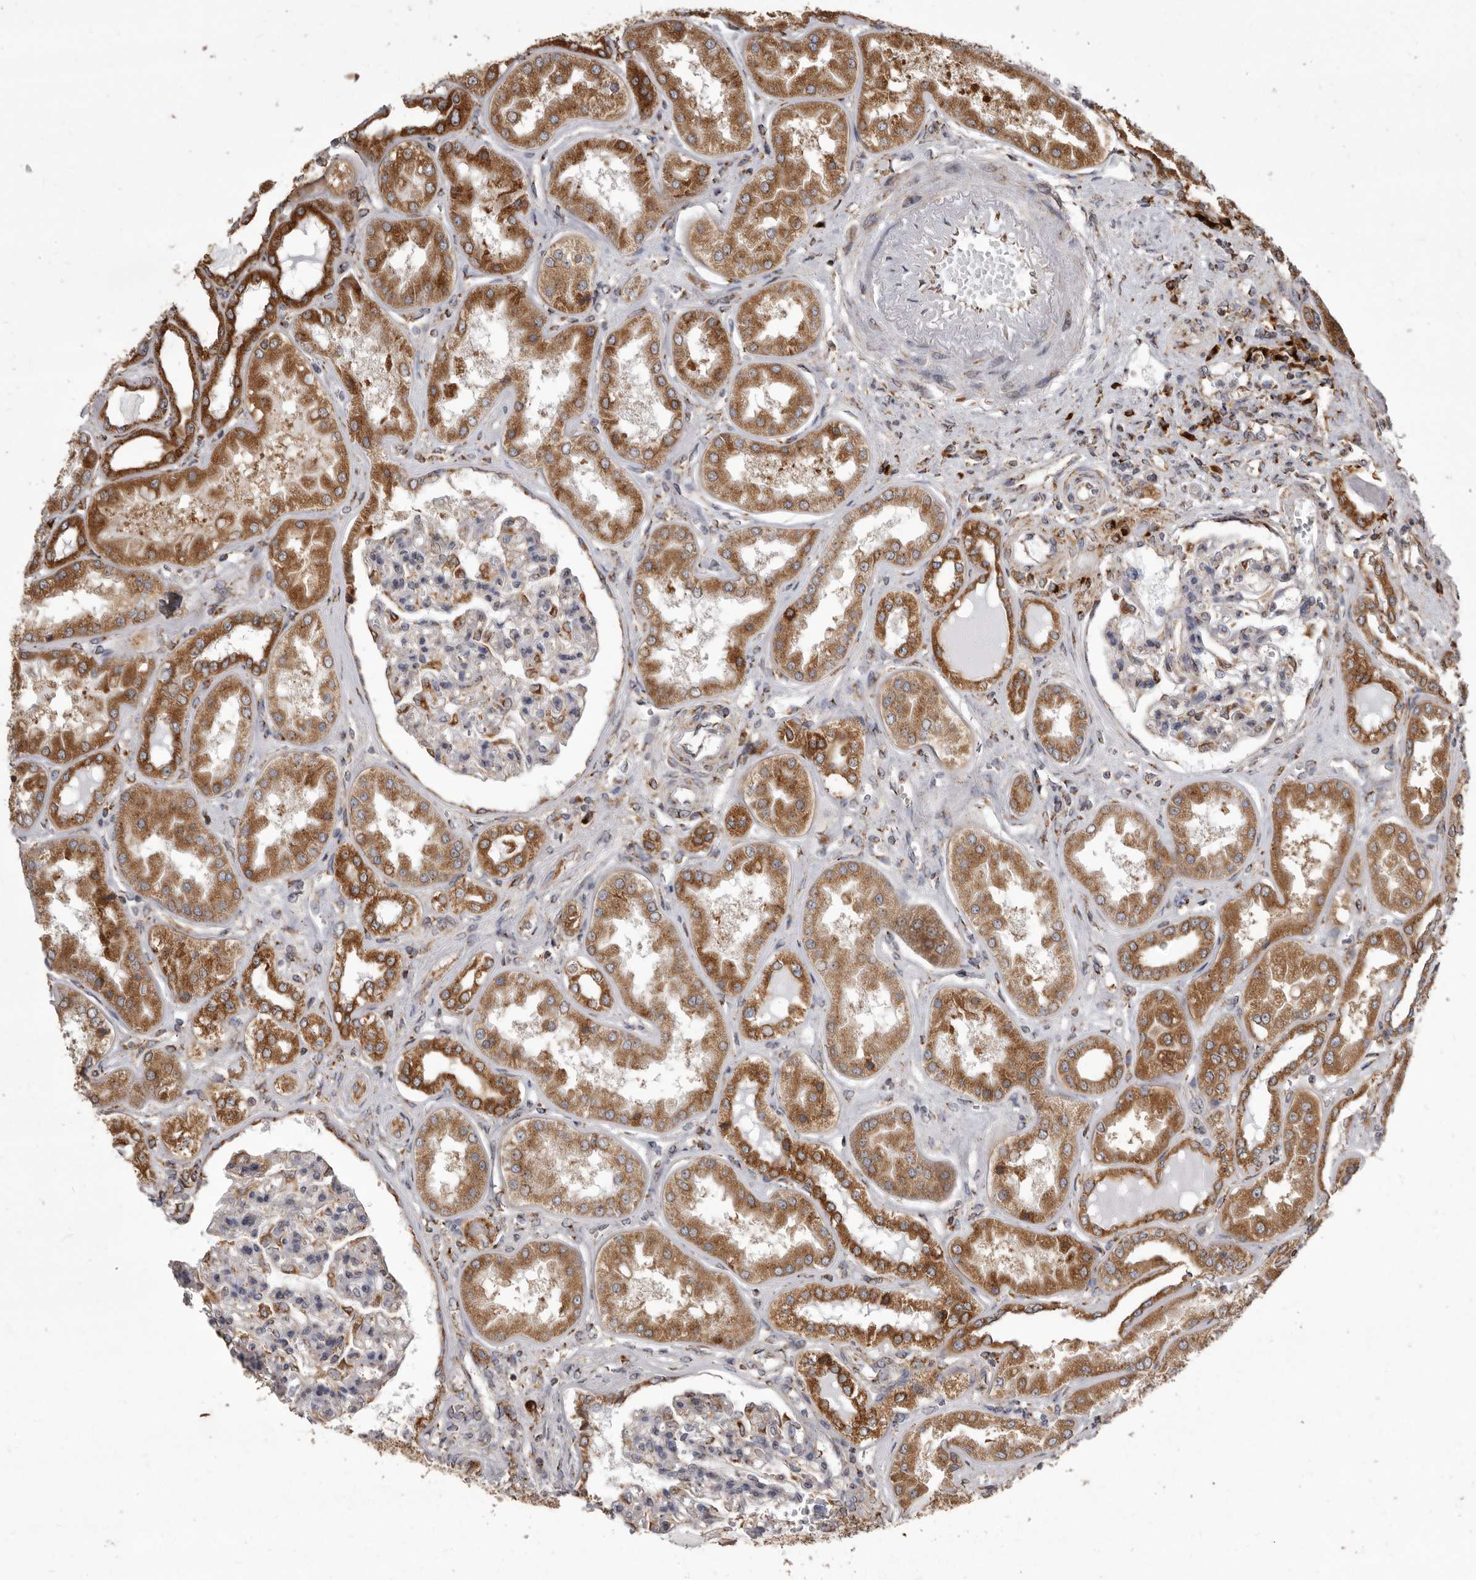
{"staining": {"intensity": "moderate", "quantity": "25%-75%", "location": "cytoplasmic/membranous"}, "tissue": "kidney", "cell_type": "Cells in glomeruli", "image_type": "normal", "snomed": [{"axis": "morphology", "description": "Normal tissue, NOS"}, {"axis": "topography", "description": "Kidney"}], "caption": "Protein staining of normal kidney shows moderate cytoplasmic/membranous staining in about 25%-75% of cells in glomeruli.", "gene": "CDK5RAP3", "patient": {"sex": "female", "age": 56}}